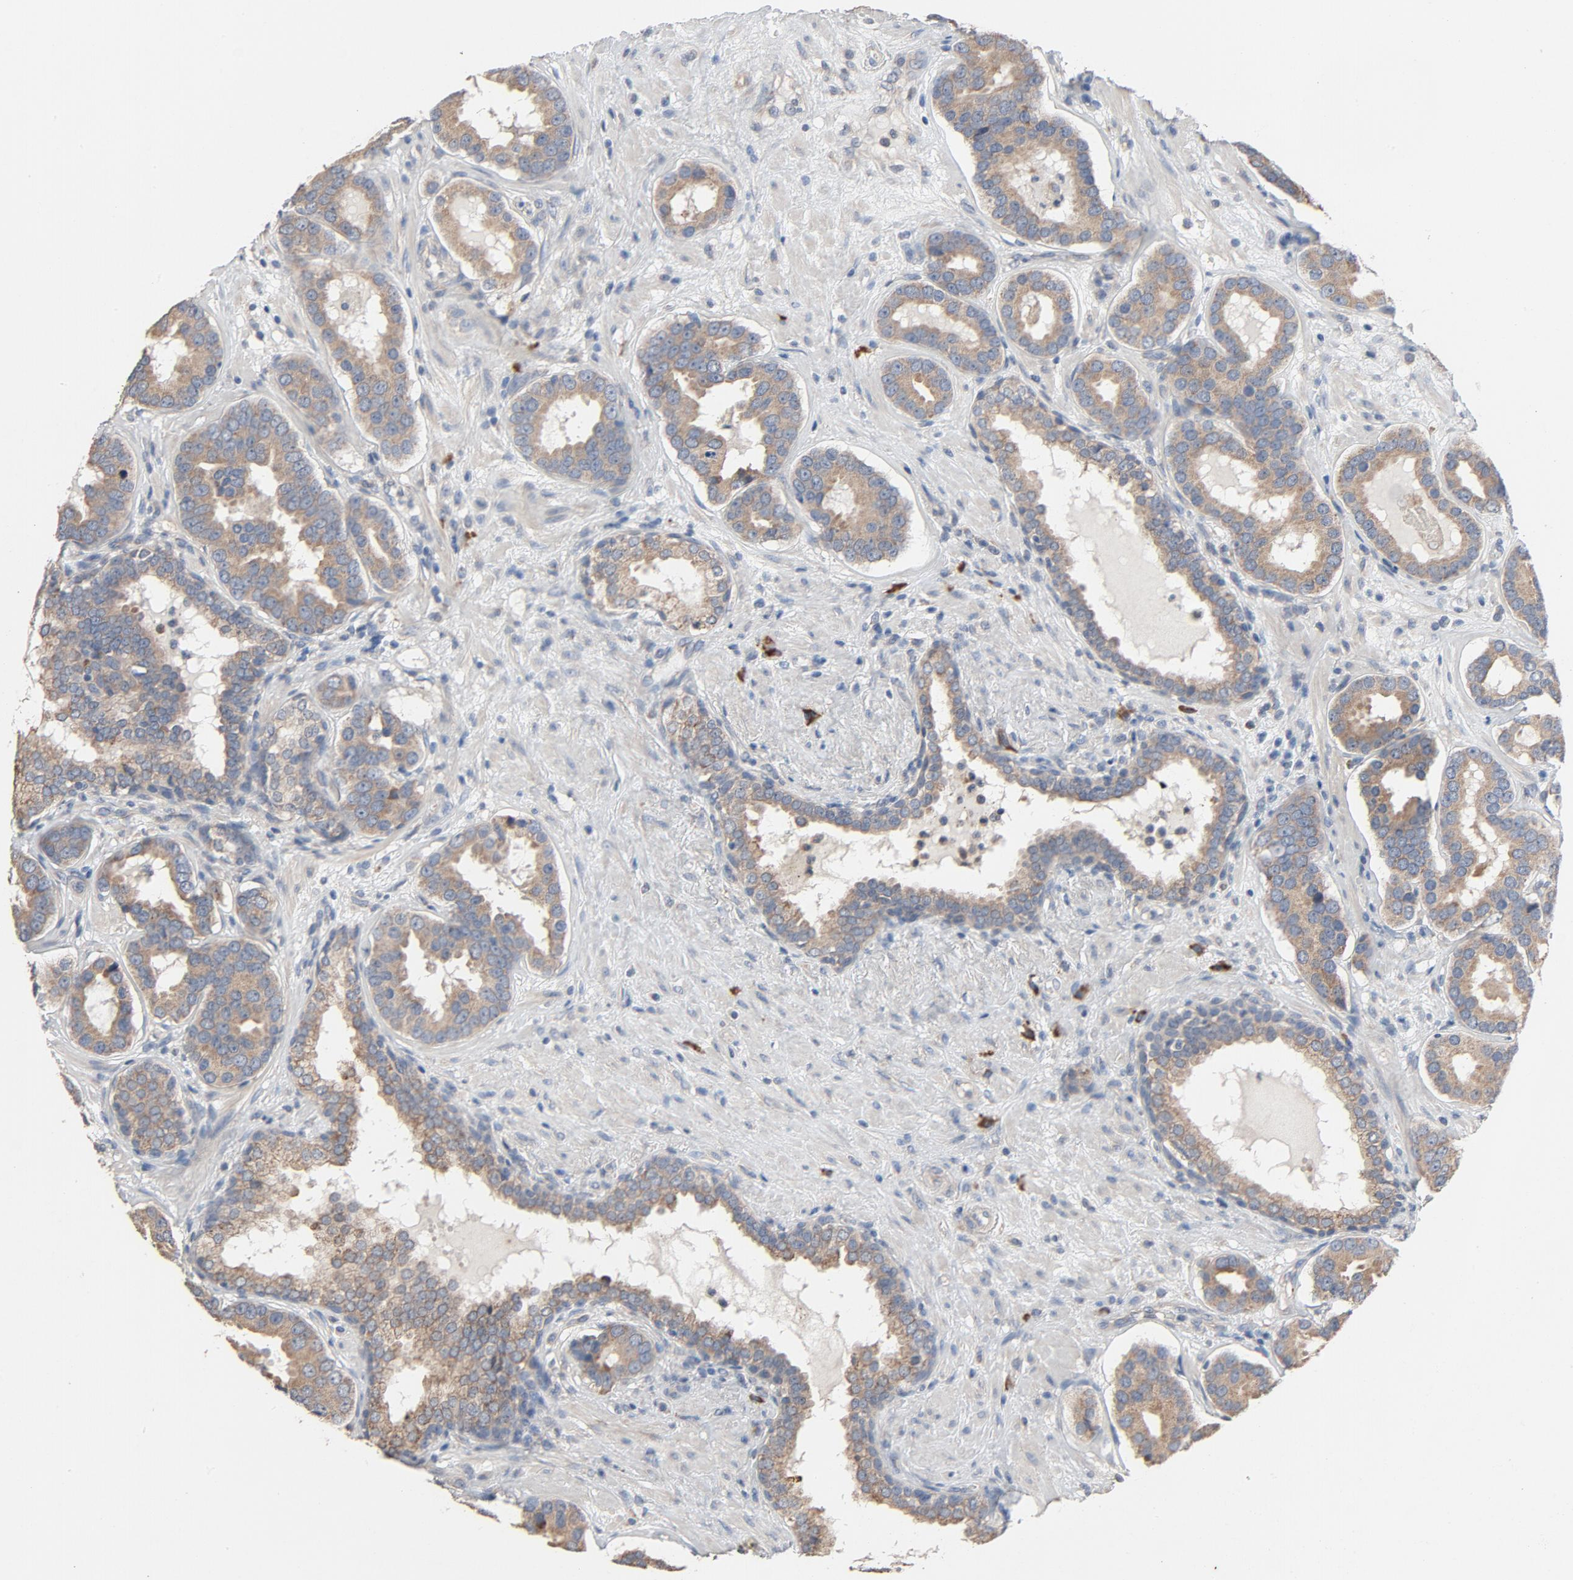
{"staining": {"intensity": "moderate", "quantity": ">75%", "location": "cytoplasmic/membranous"}, "tissue": "prostate cancer", "cell_type": "Tumor cells", "image_type": "cancer", "snomed": [{"axis": "morphology", "description": "Adenocarcinoma, Low grade"}, {"axis": "topography", "description": "Prostate"}], "caption": "Immunohistochemistry image of neoplastic tissue: human prostate adenocarcinoma (low-grade) stained using IHC displays medium levels of moderate protein expression localized specifically in the cytoplasmic/membranous of tumor cells, appearing as a cytoplasmic/membranous brown color.", "gene": "TLR4", "patient": {"sex": "male", "age": 59}}